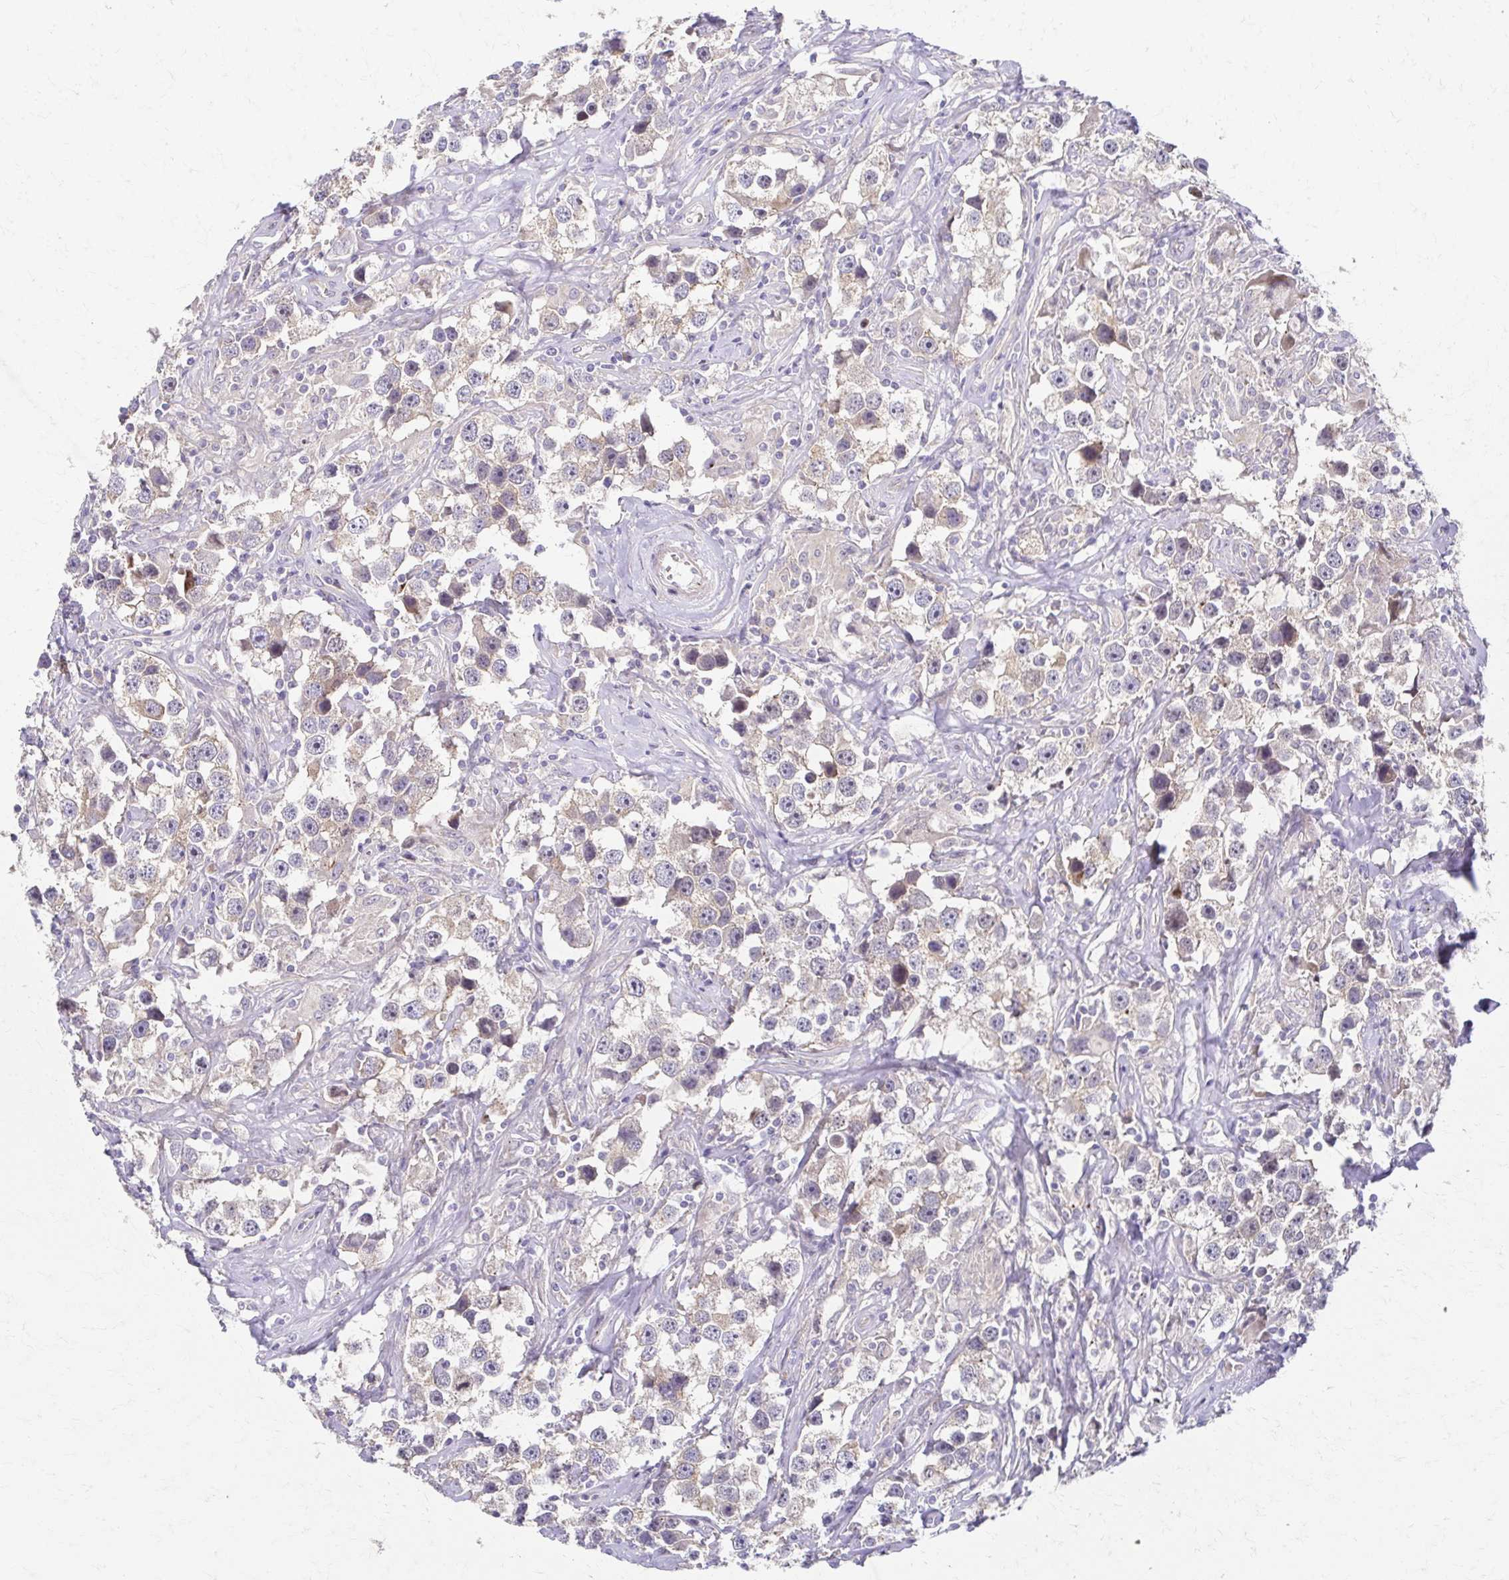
{"staining": {"intensity": "moderate", "quantity": "25%-75%", "location": "cytoplasmic/membranous"}, "tissue": "testis cancer", "cell_type": "Tumor cells", "image_type": "cancer", "snomed": [{"axis": "morphology", "description": "Seminoma, NOS"}, {"axis": "topography", "description": "Testis"}], "caption": "Testis cancer stained with DAB (3,3'-diaminobenzidine) immunohistochemistry (IHC) demonstrates medium levels of moderate cytoplasmic/membranous staining in approximately 25%-75% of tumor cells.", "gene": "SKA2", "patient": {"sex": "male", "age": 49}}